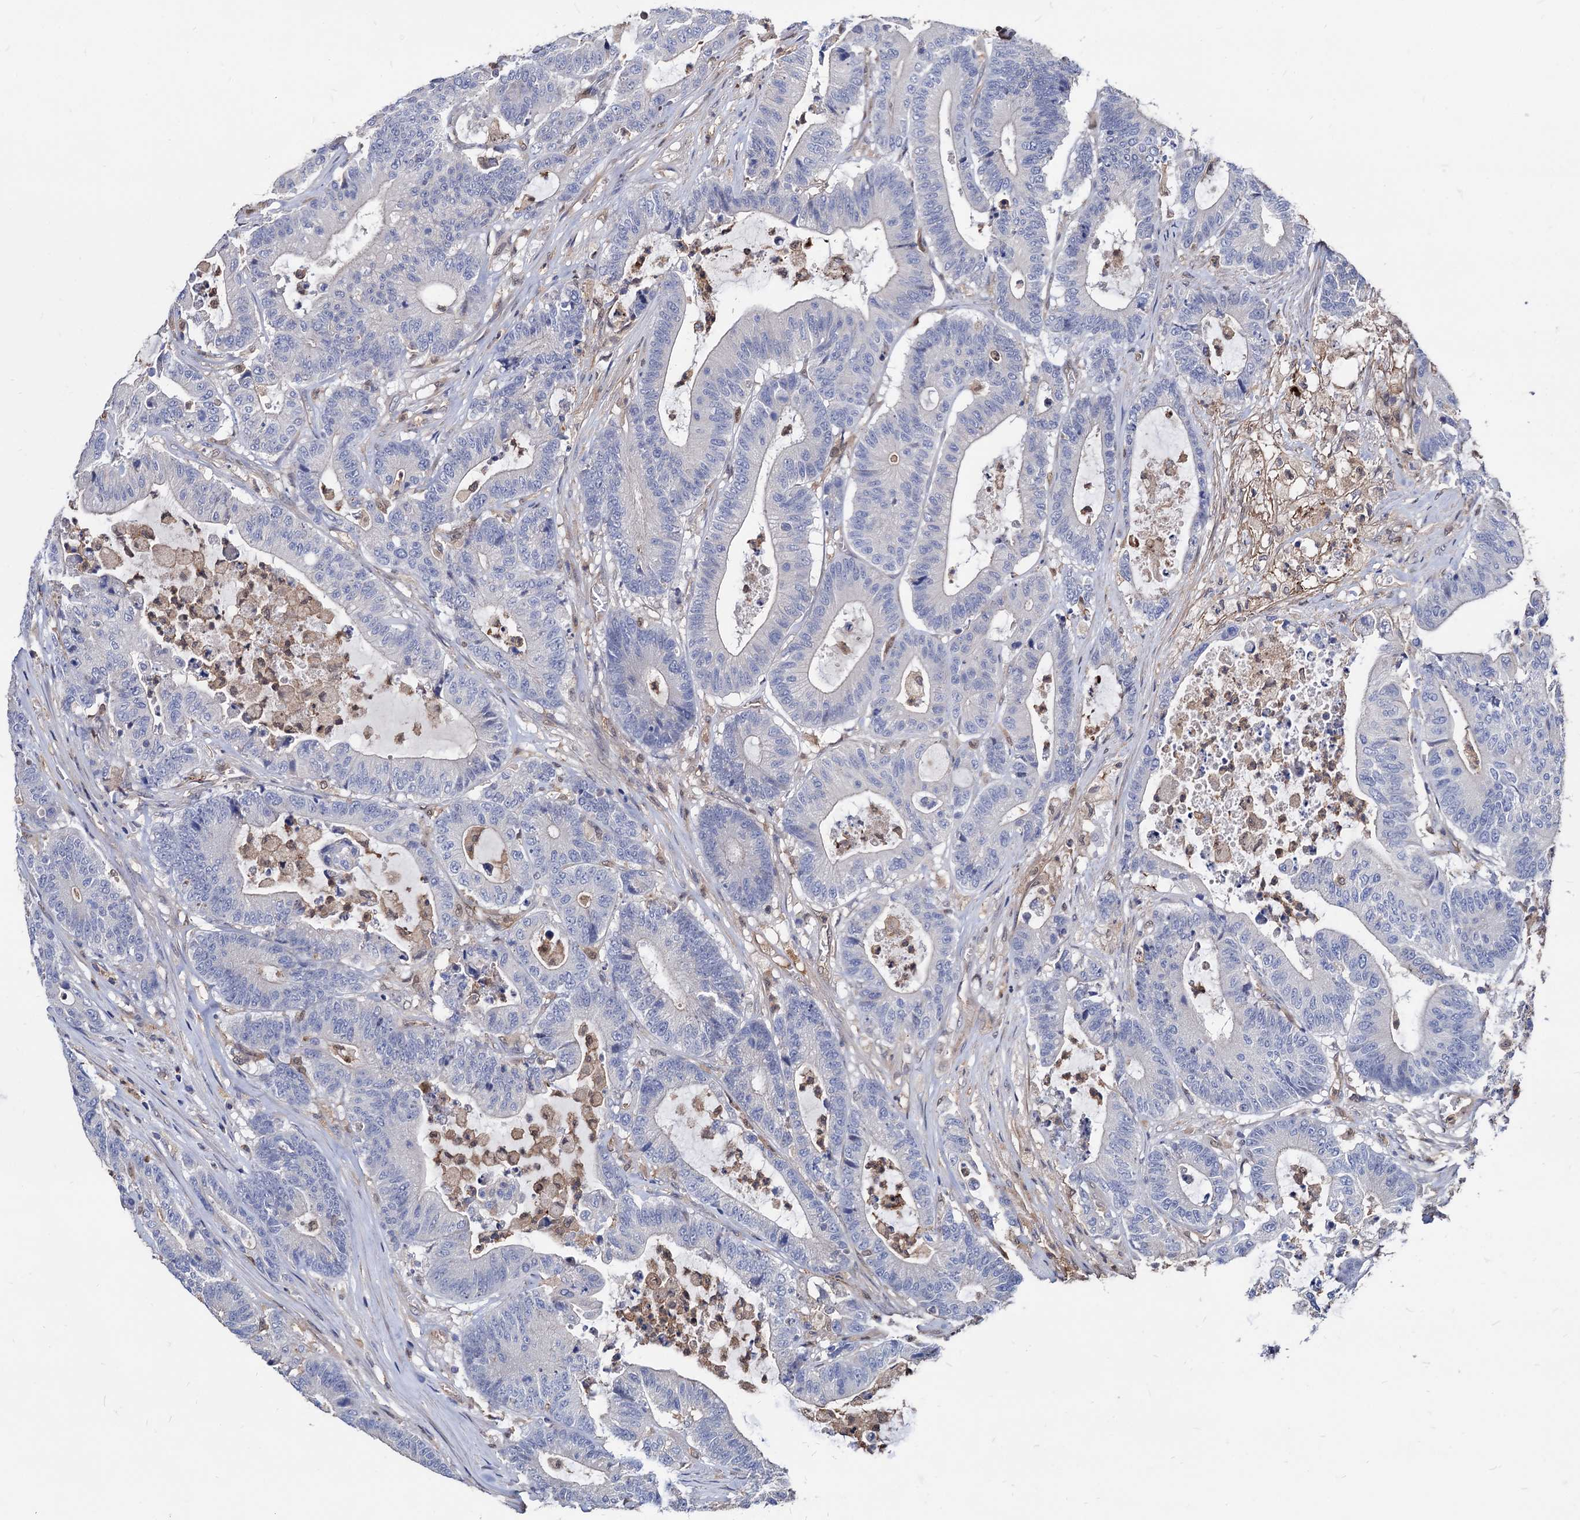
{"staining": {"intensity": "negative", "quantity": "none", "location": "none"}, "tissue": "colorectal cancer", "cell_type": "Tumor cells", "image_type": "cancer", "snomed": [{"axis": "morphology", "description": "Adenocarcinoma, NOS"}, {"axis": "topography", "description": "Colon"}], "caption": "DAB (3,3'-diaminobenzidine) immunohistochemical staining of colorectal cancer (adenocarcinoma) shows no significant staining in tumor cells.", "gene": "CPPED1", "patient": {"sex": "female", "age": 84}}